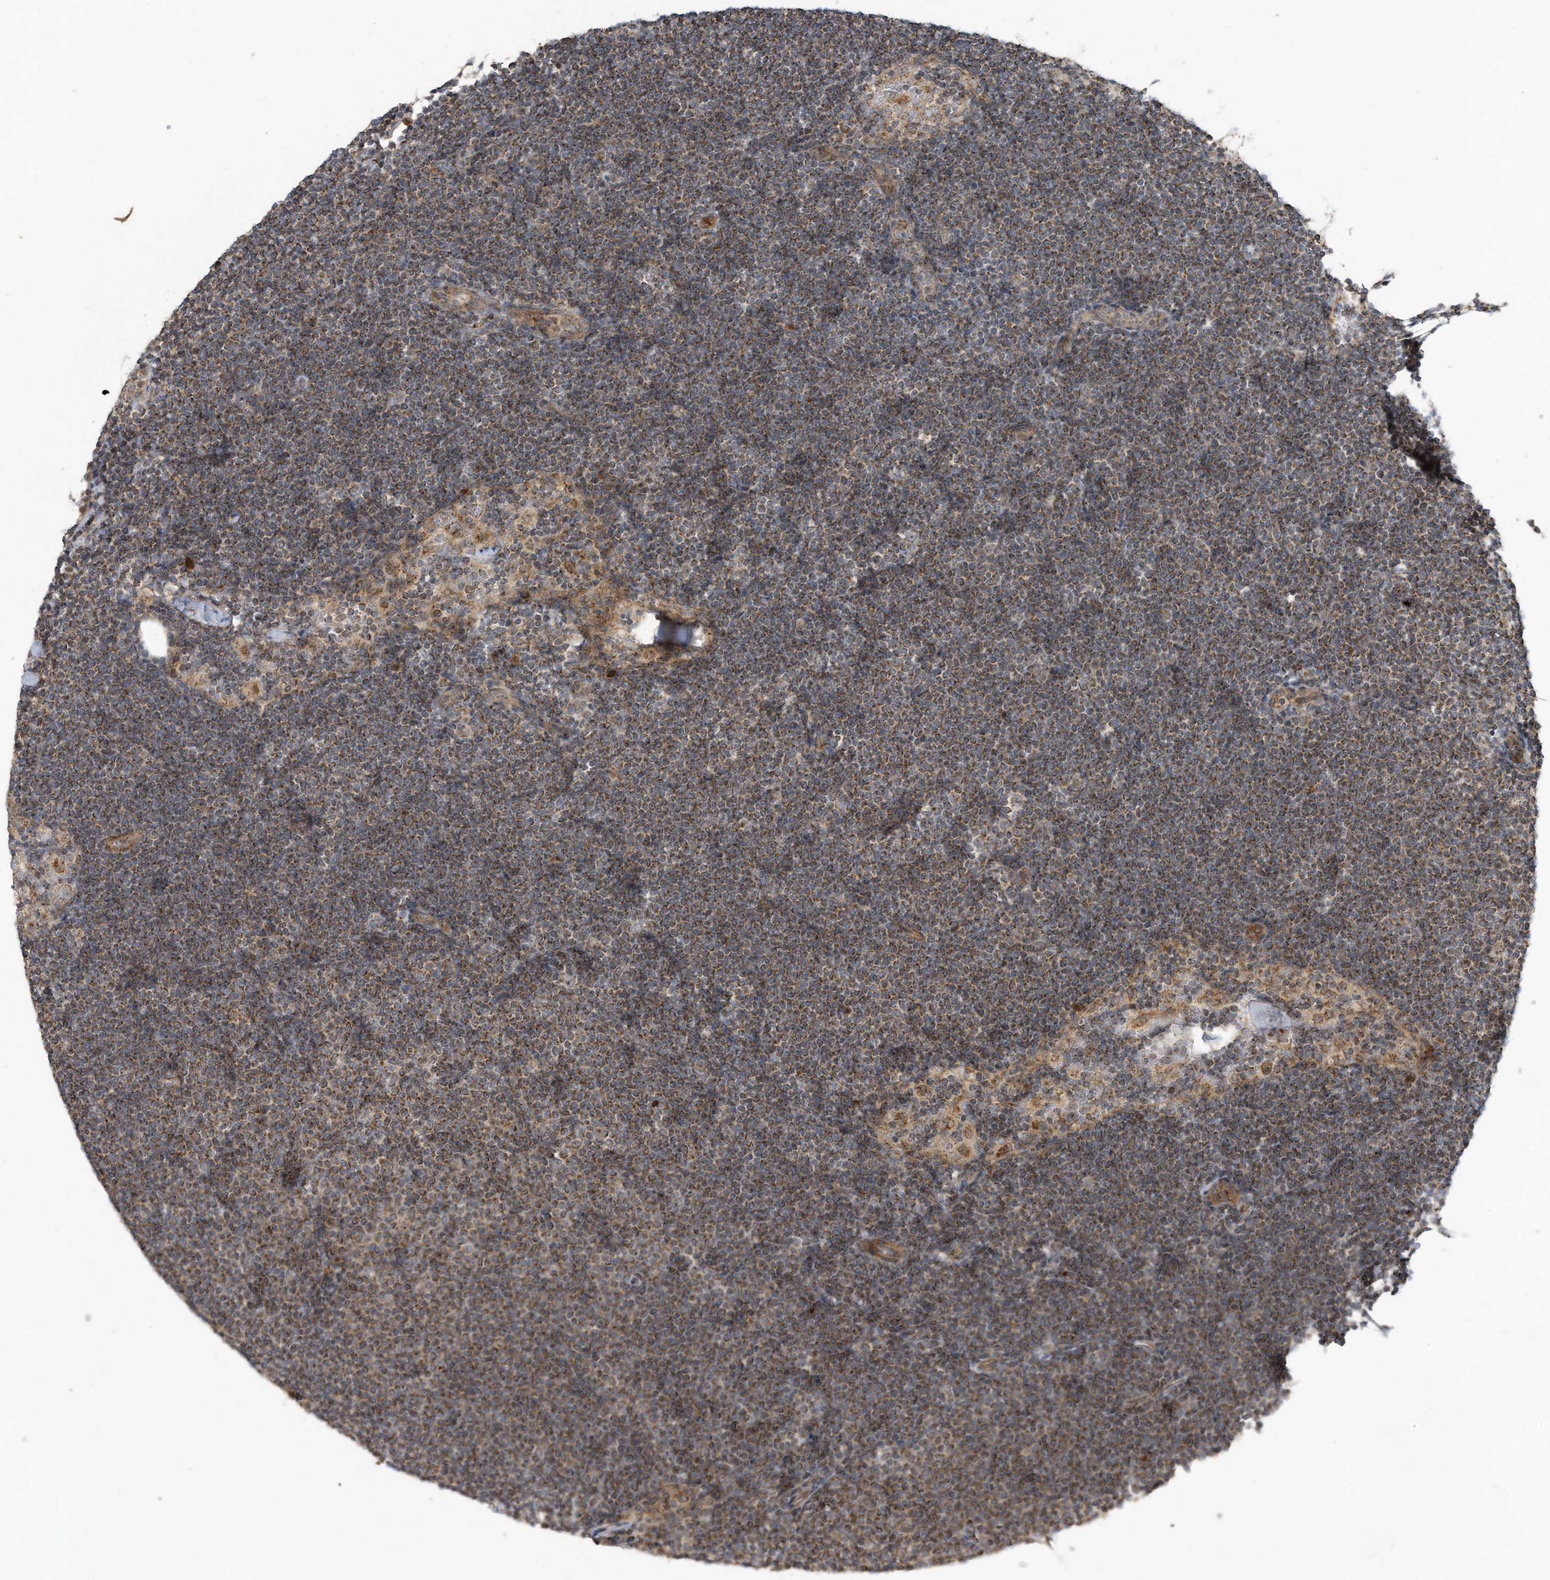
{"staining": {"intensity": "moderate", "quantity": ">75%", "location": "cytoplasmic/membranous"}, "tissue": "lymphoma", "cell_type": "Tumor cells", "image_type": "cancer", "snomed": [{"axis": "morphology", "description": "Malignant lymphoma, non-Hodgkin's type, Low grade"}, {"axis": "topography", "description": "Lymph node"}], "caption": "Protein staining by IHC displays moderate cytoplasmic/membranous staining in about >75% of tumor cells in low-grade malignant lymphoma, non-Hodgkin's type. The protein is stained brown, and the nuclei are stained in blue (DAB (3,3'-diaminobenzidine) IHC with brightfield microscopy, high magnification).", "gene": "C2orf74", "patient": {"sex": "female", "age": 53}}